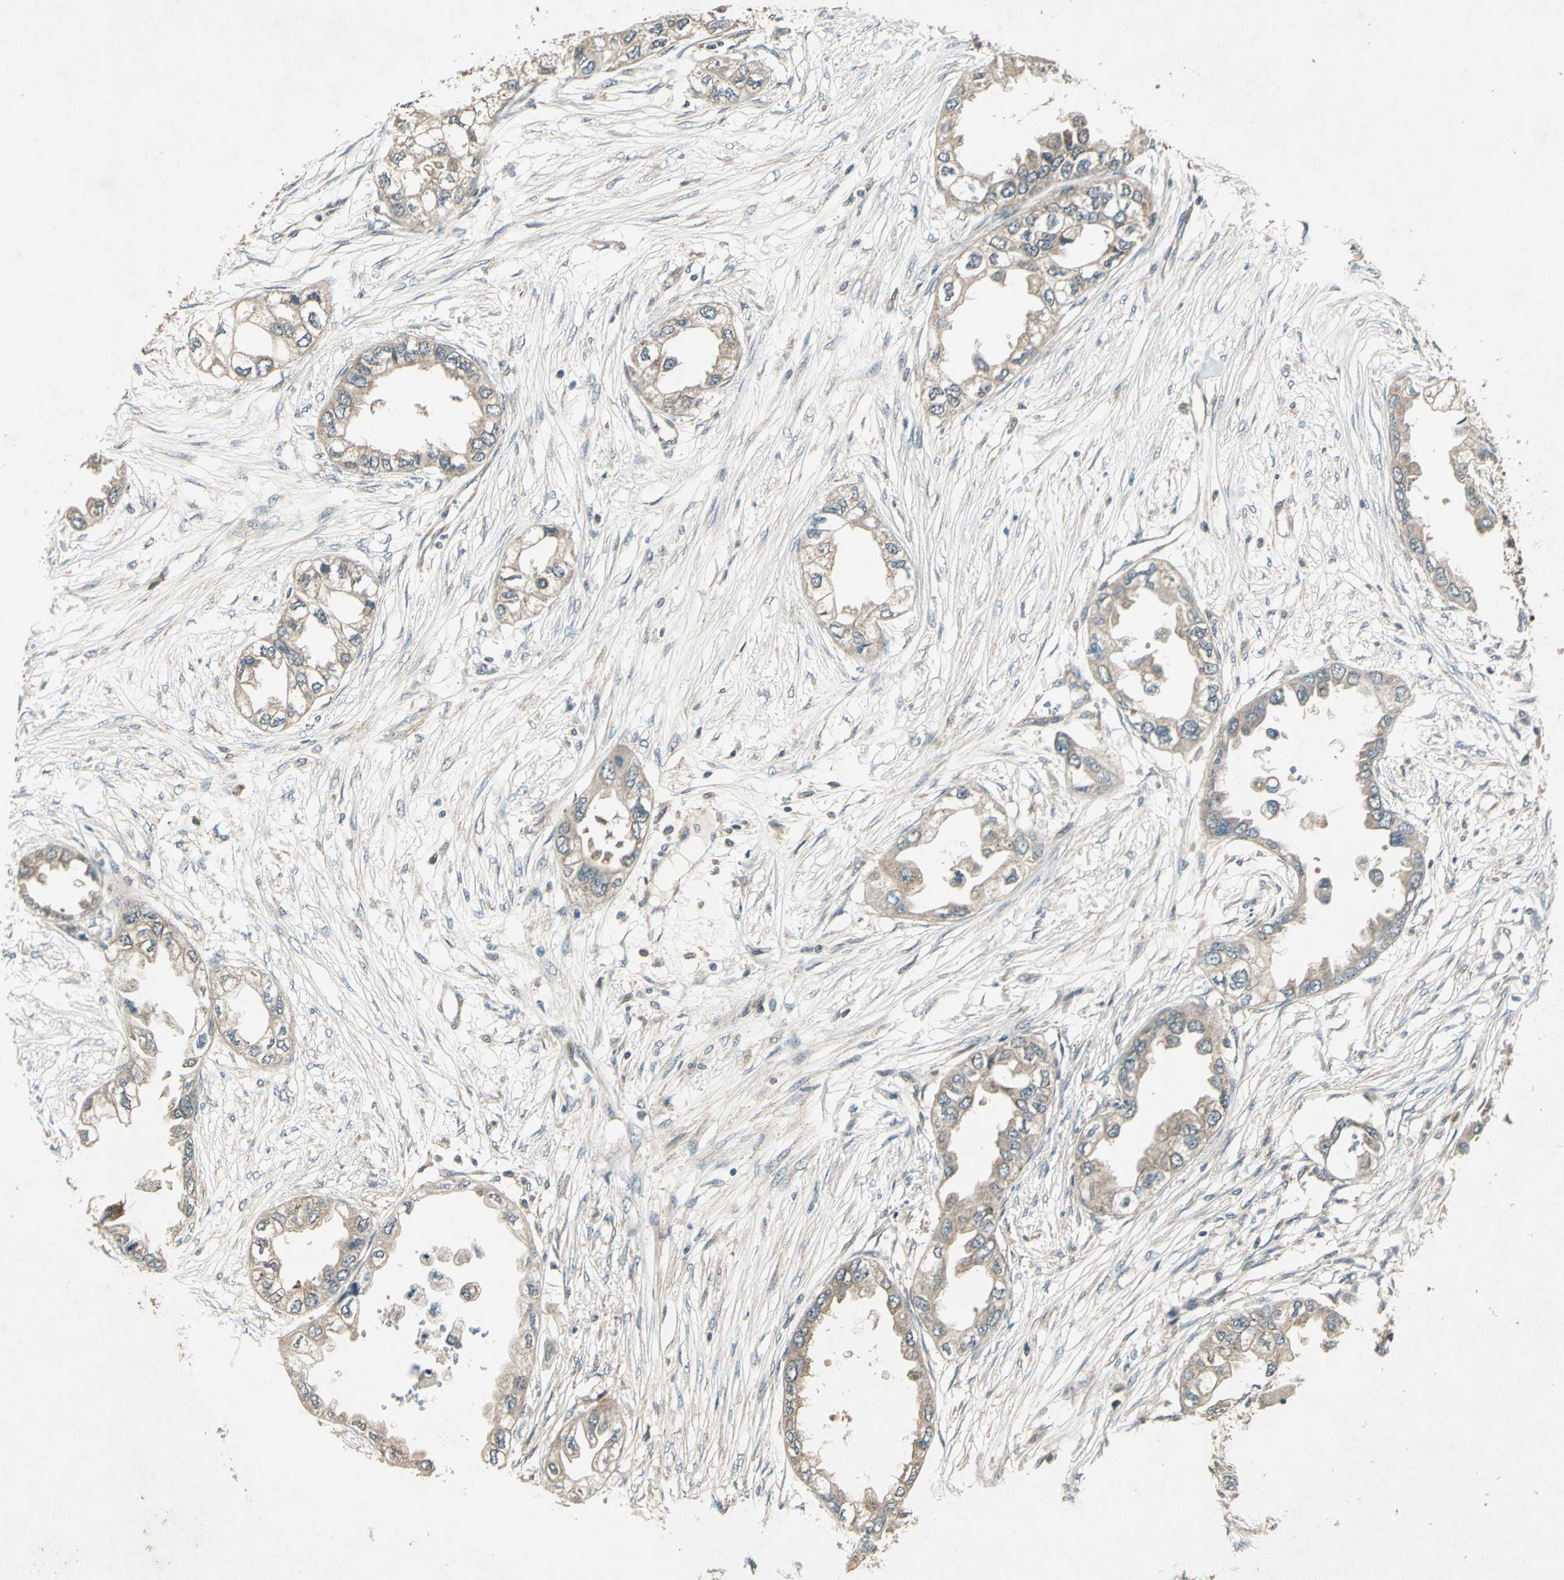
{"staining": {"intensity": "weak", "quantity": ">75%", "location": "cytoplasmic/membranous"}, "tissue": "endometrial cancer", "cell_type": "Tumor cells", "image_type": "cancer", "snomed": [{"axis": "morphology", "description": "Adenocarcinoma, NOS"}, {"axis": "topography", "description": "Endometrium"}], "caption": "Protein staining of adenocarcinoma (endometrial) tissue reveals weak cytoplasmic/membranous staining in approximately >75% of tumor cells.", "gene": "AHSA1", "patient": {"sex": "female", "age": 67}}